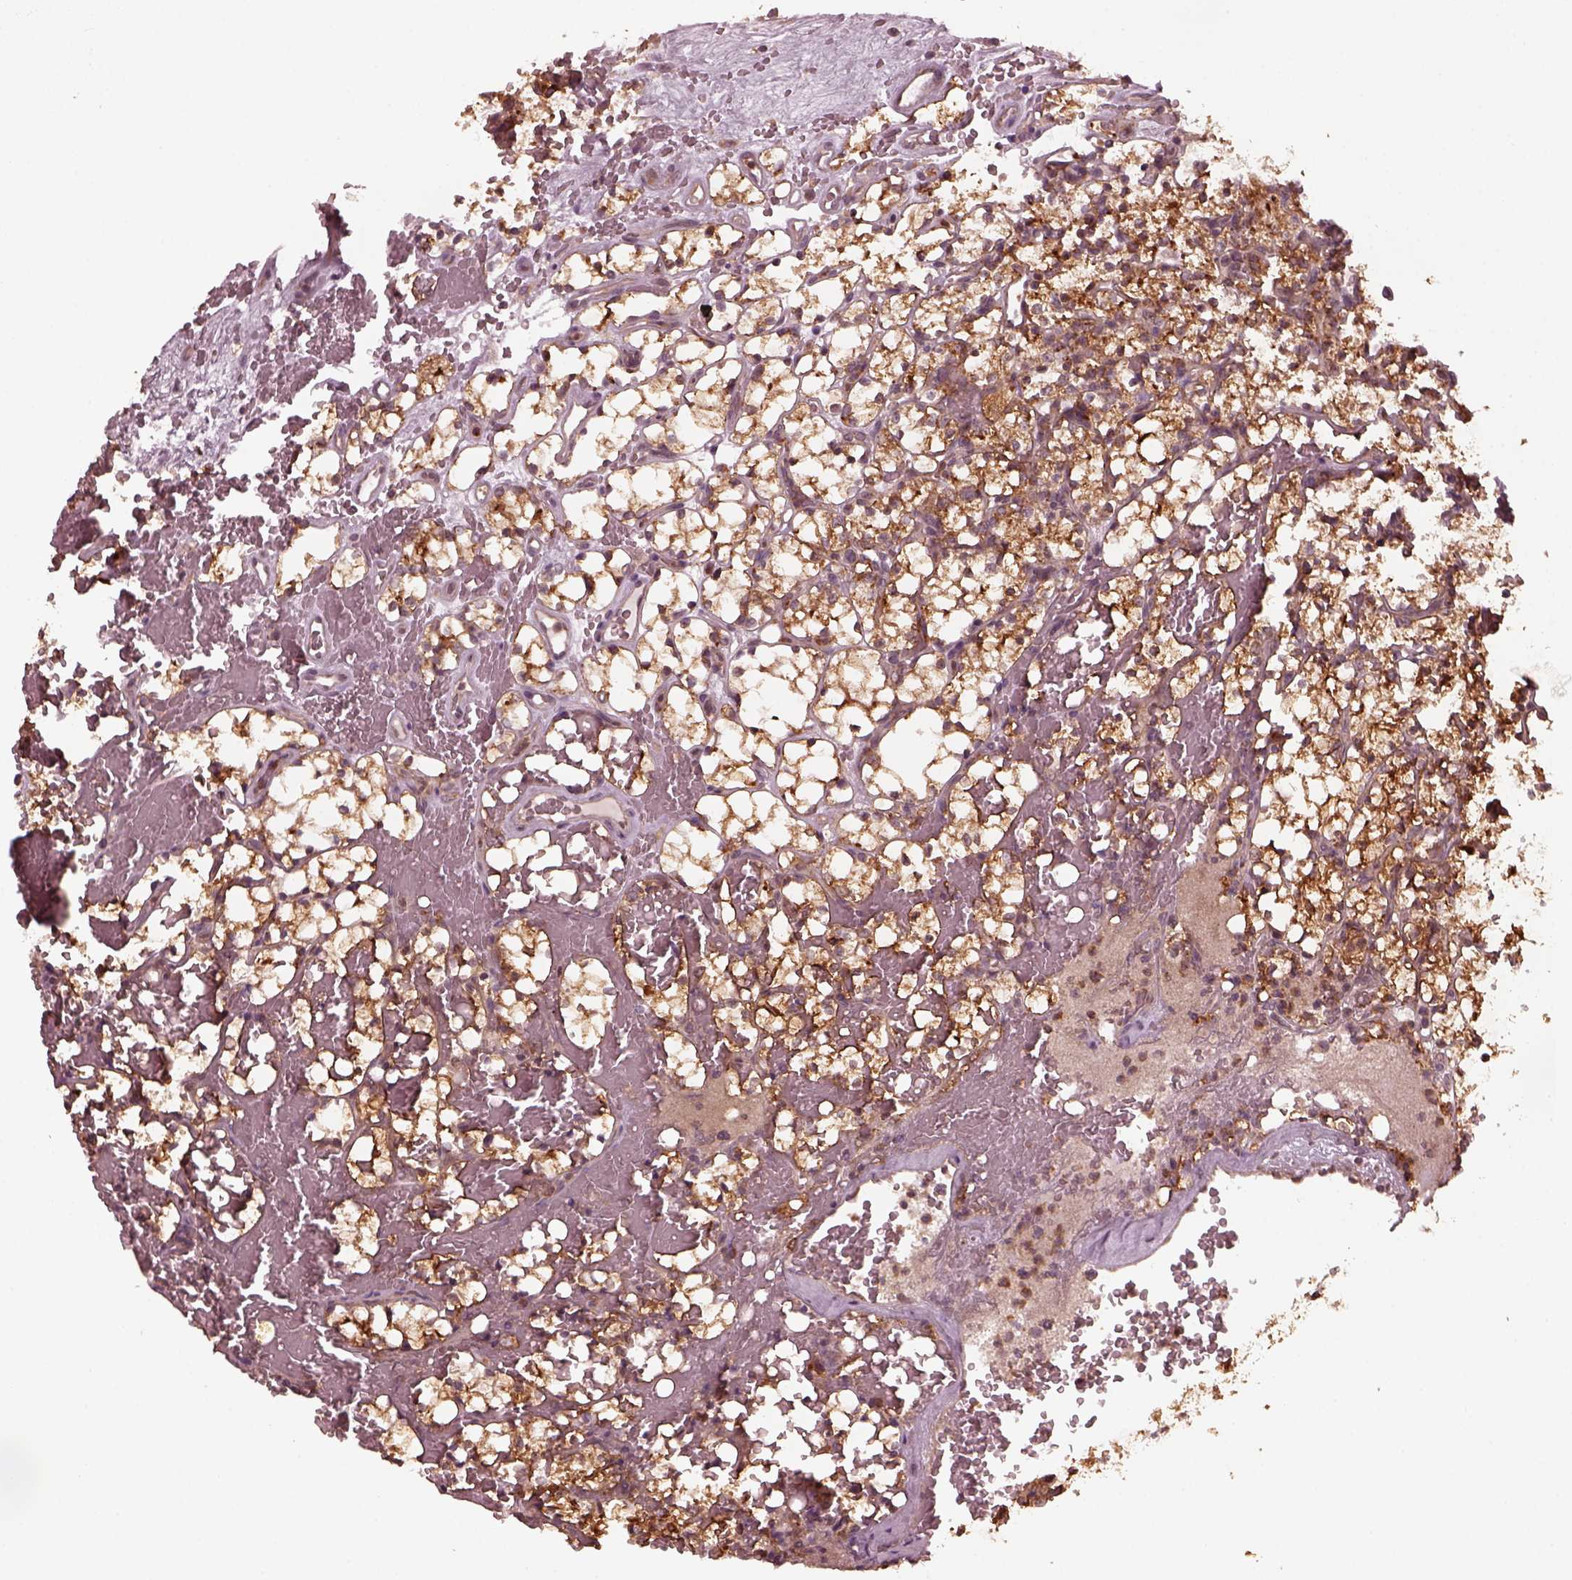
{"staining": {"intensity": "strong", "quantity": "25%-75%", "location": "cytoplasmic/membranous"}, "tissue": "renal cancer", "cell_type": "Tumor cells", "image_type": "cancer", "snomed": [{"axis": "morphology", "description": "Adenocarcinoma, NOS"}, {"axis": "topography", "description": "Kidney"}], "caption": "Immunohistochemistry staining of adenocarcinoma (renal), which displays high levels of strong cytoplasmic/membranous expression in approximately 25%-75% of tumor cells indicating strong cytoplasmic/membranous protein positivity. The staining was performed using DAB (3,3'-diaminobenzidine) (brown) for protein detection and nuclei were counterstained in hematoxylin (blue).", "gene": "FAF2", "patient": {"sex": "female", "age": 69}}